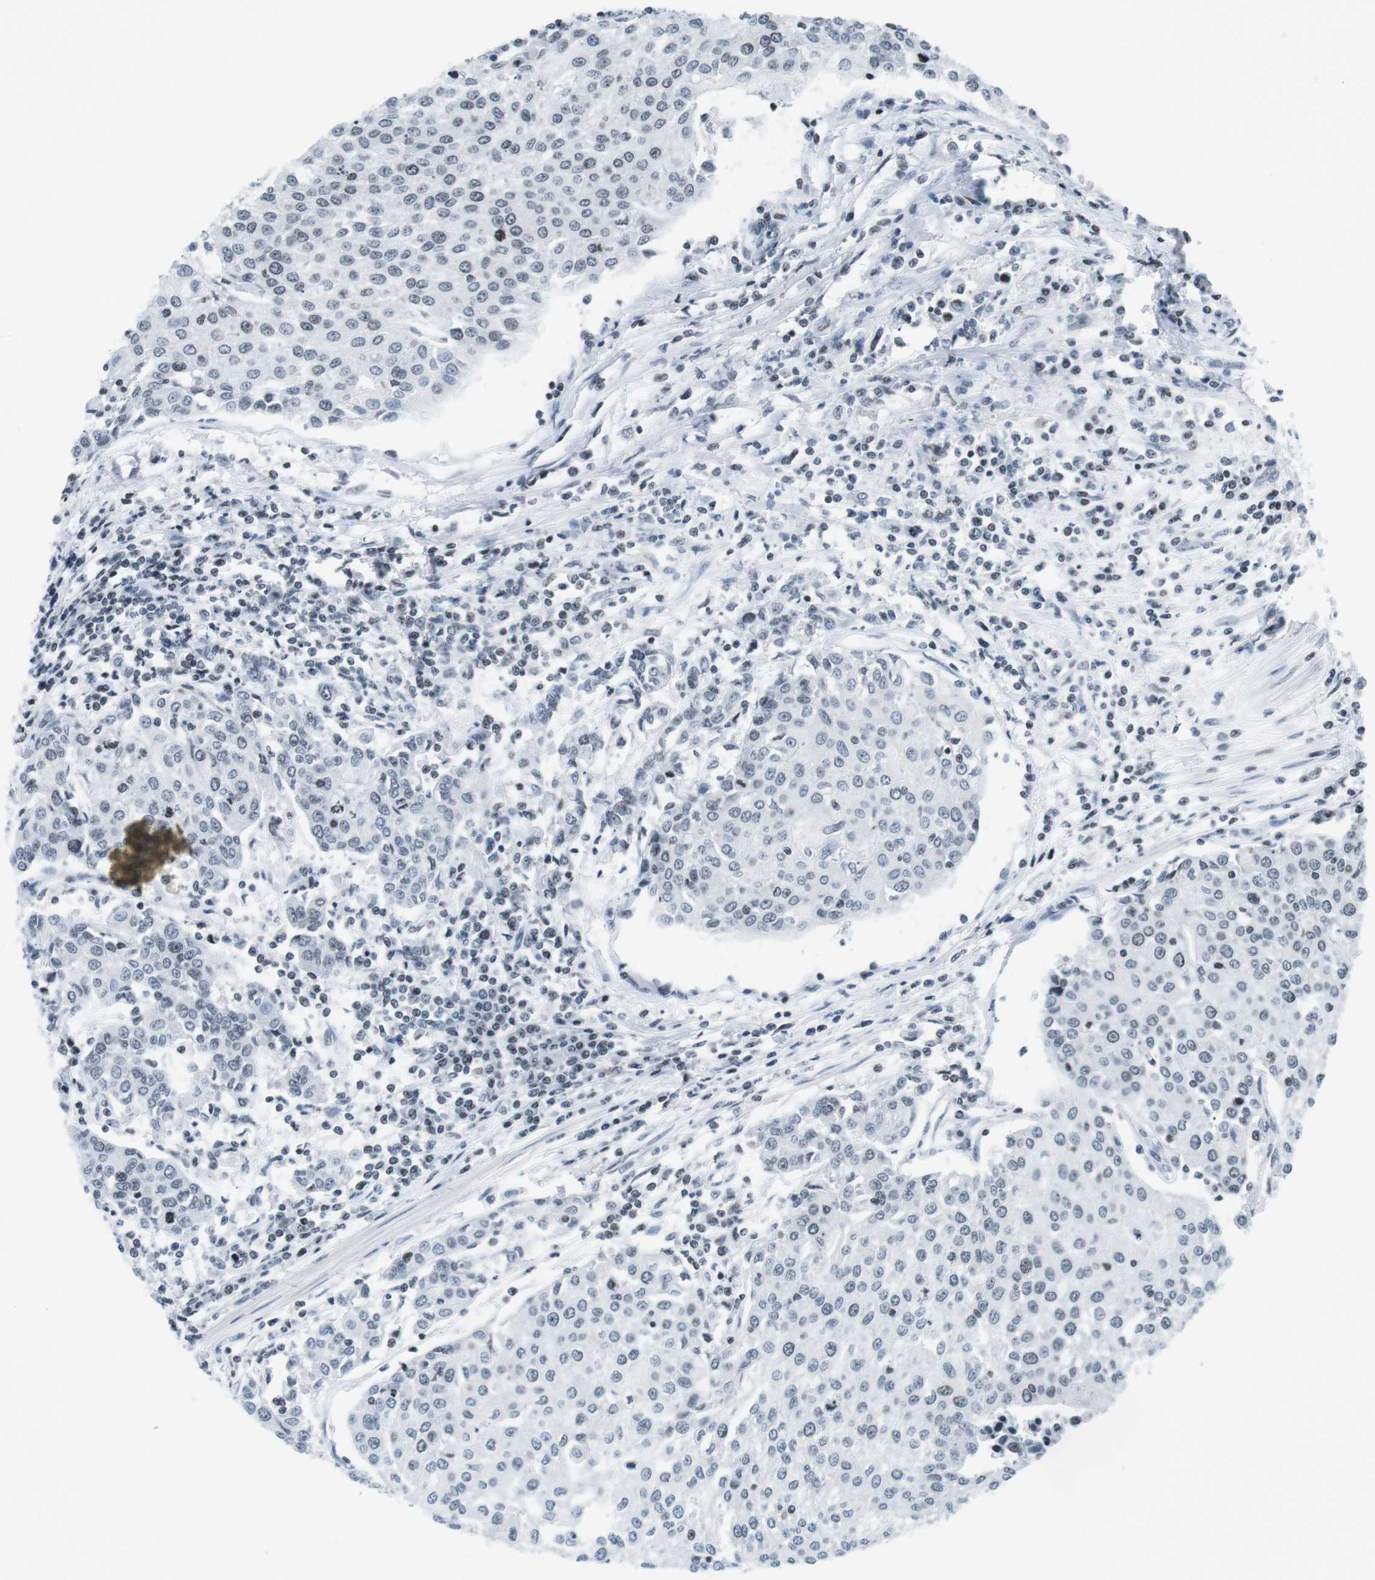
{"staining": {"intensity": "negative", "quantity": "none", "location": "none"}, "tissue": "urothelial cancer", "cell_type": "Tumor cells", "image_type": "cancer", "snomed": [{"axis": "morphology", "description": "Urothelial carcinoma, High grade"}, {"axis": "topography", "description": "Urinary bladder"}], "caption": "This is an immunohistochemistry (IHC) photomicrograph of urothelial carcinoma (high-grade). There is no staining in tumor cells.", "gene": "E2F2", "patient": {"sex": "female", "age": 85}}